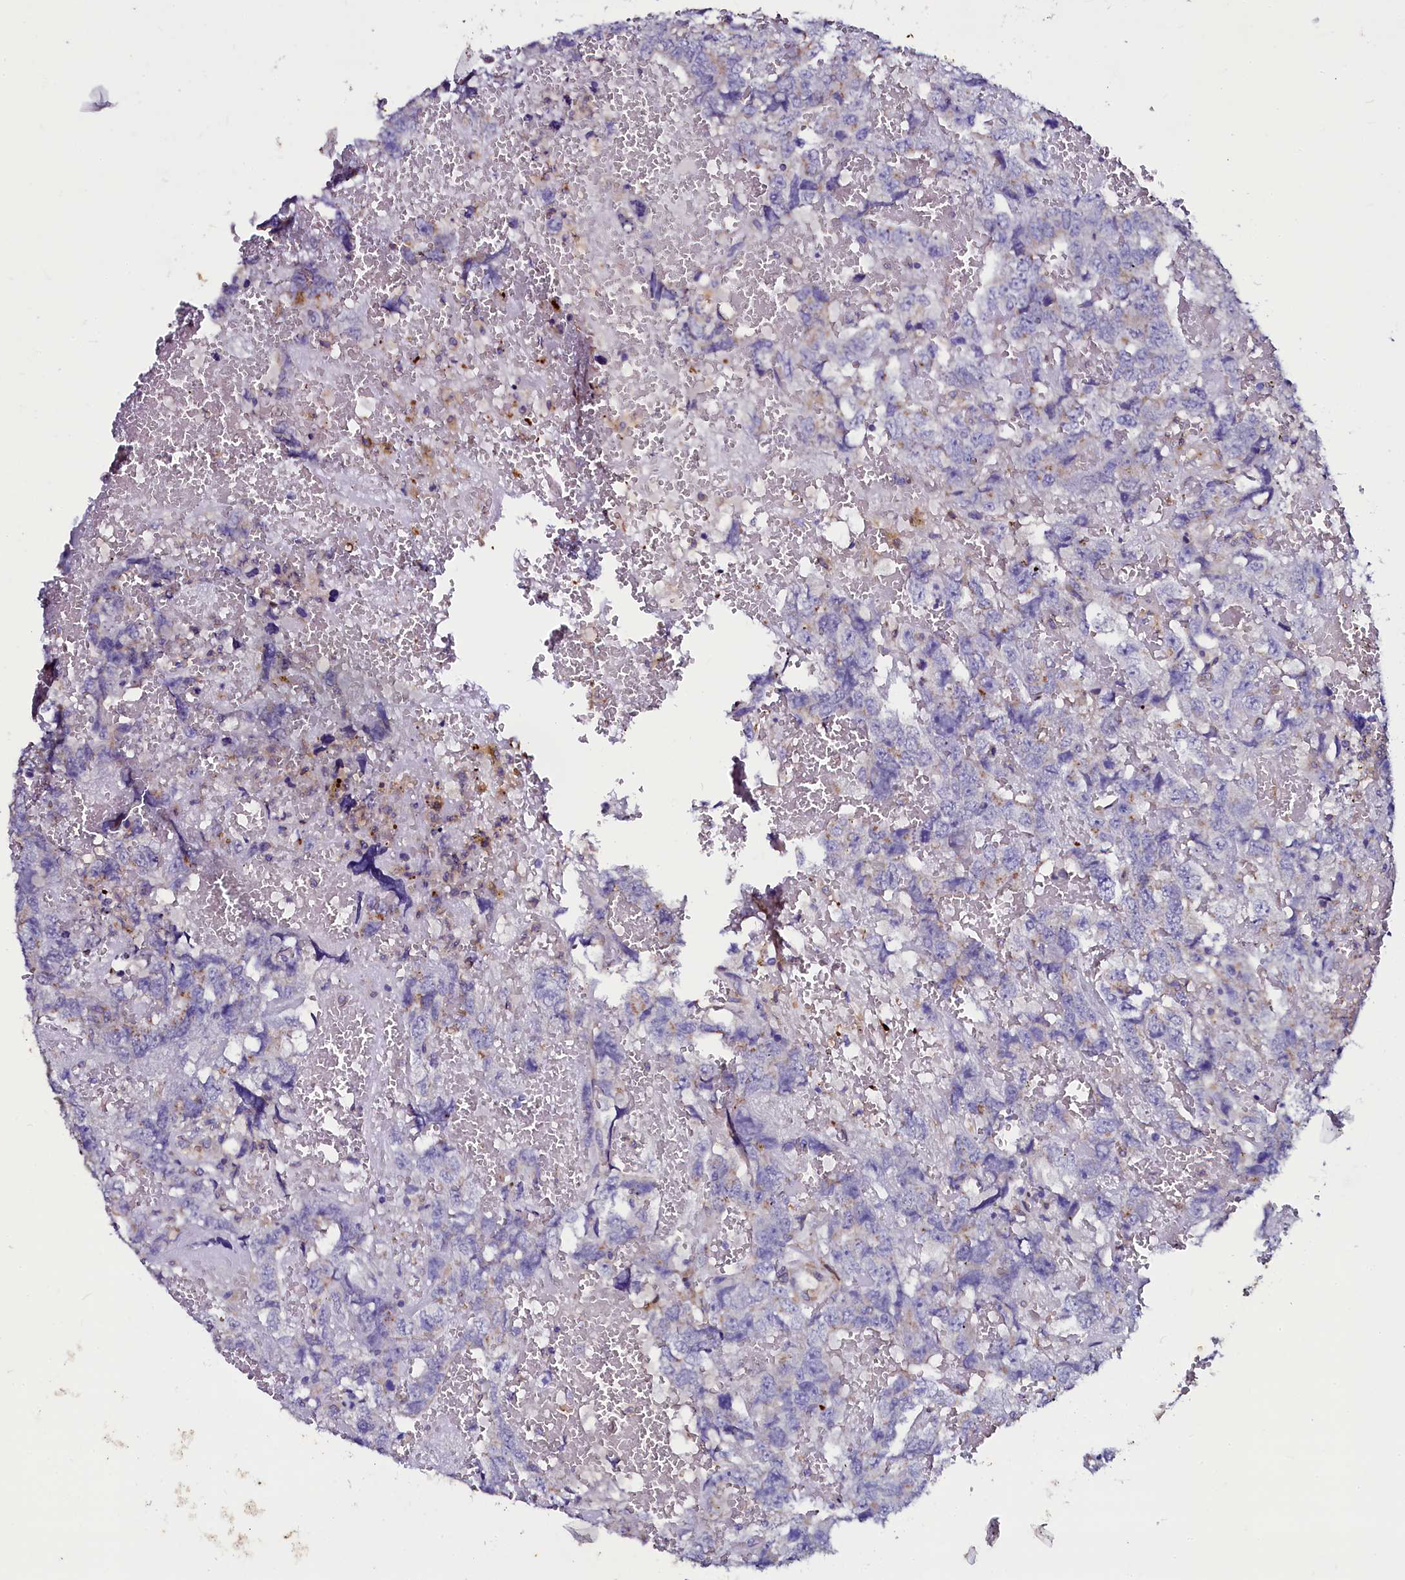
{"staining": {"intensity": "negative", "quantity": "none", "location": "none"}, "tissue": "testis cancer", "cell_type": "Tumor cells", "image_type": "cancer", "snomed": [{"axis": "morphology", "description": "Carcinoma, Embryonal, NOS"}, {"axis": "topography", "description": "Testis"}], "caption": "Embryonal carcinoma (testis) was stained to show a protein in brown. There is no significant staining in tumor cells.", "gene": "OTOL1", "patient": {"sex": "male", "age": 45}}